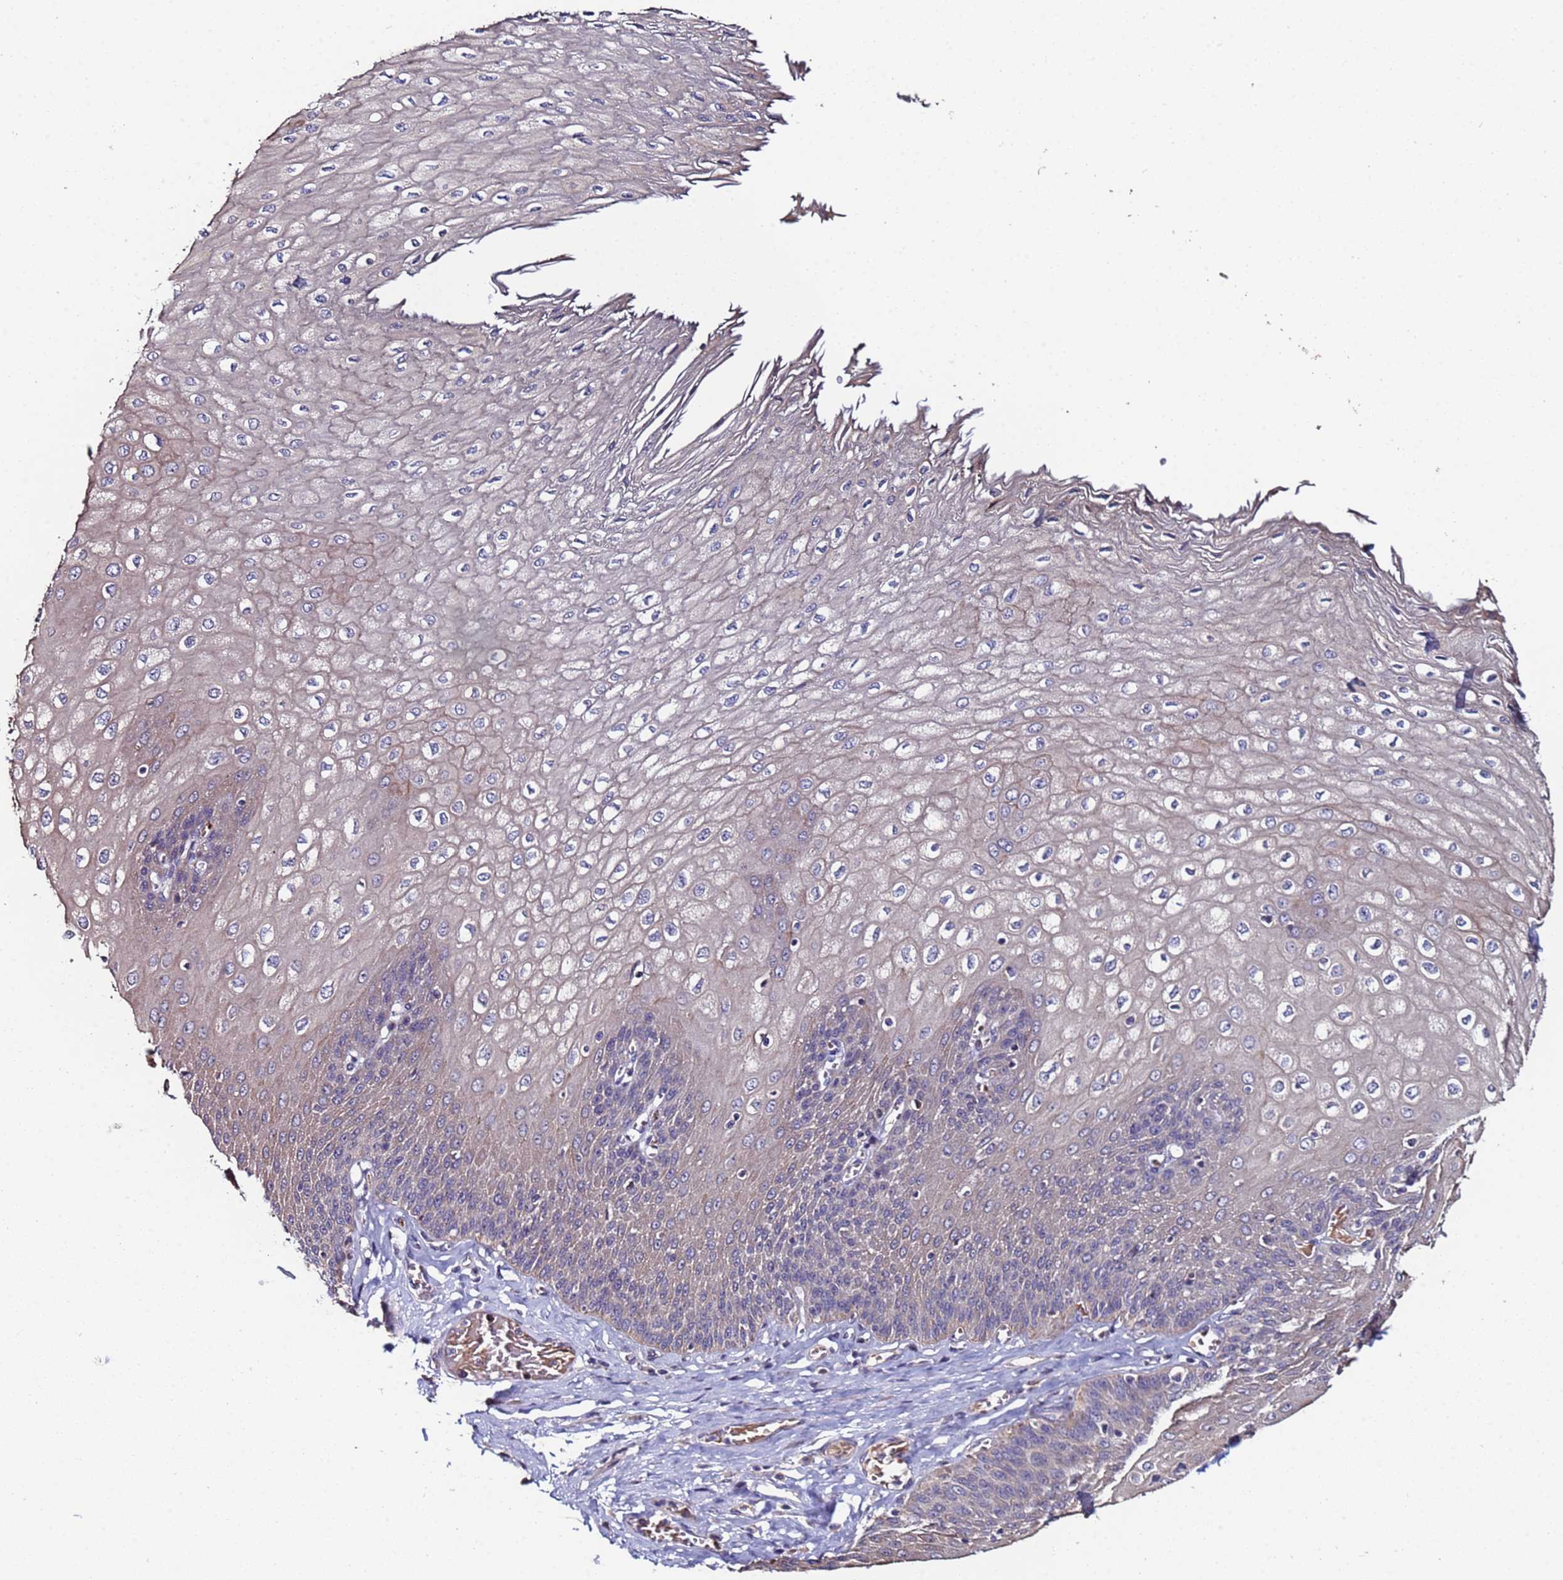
{"staining": {"intensity": "weak", "quantity": "<25%", "location": "cytoplasmic/membranous"}, "tissue": "esophagus", "cell_type": "Squamous epithelial cells", "image_type": "normal", "snomed": [{"axis": "morphology", "description": "Normal tissue, NOS"}, {"axis": "topography", "description": "Esophagus"}], "caption": "Immunohistochemical staining of unremarkable human esophagus exhibits no significant expression in squamous epithelial cells. Nuclei are stained in blue.", "gene": "CLHC1", "patient": {"sex": "male", "age": 60}}